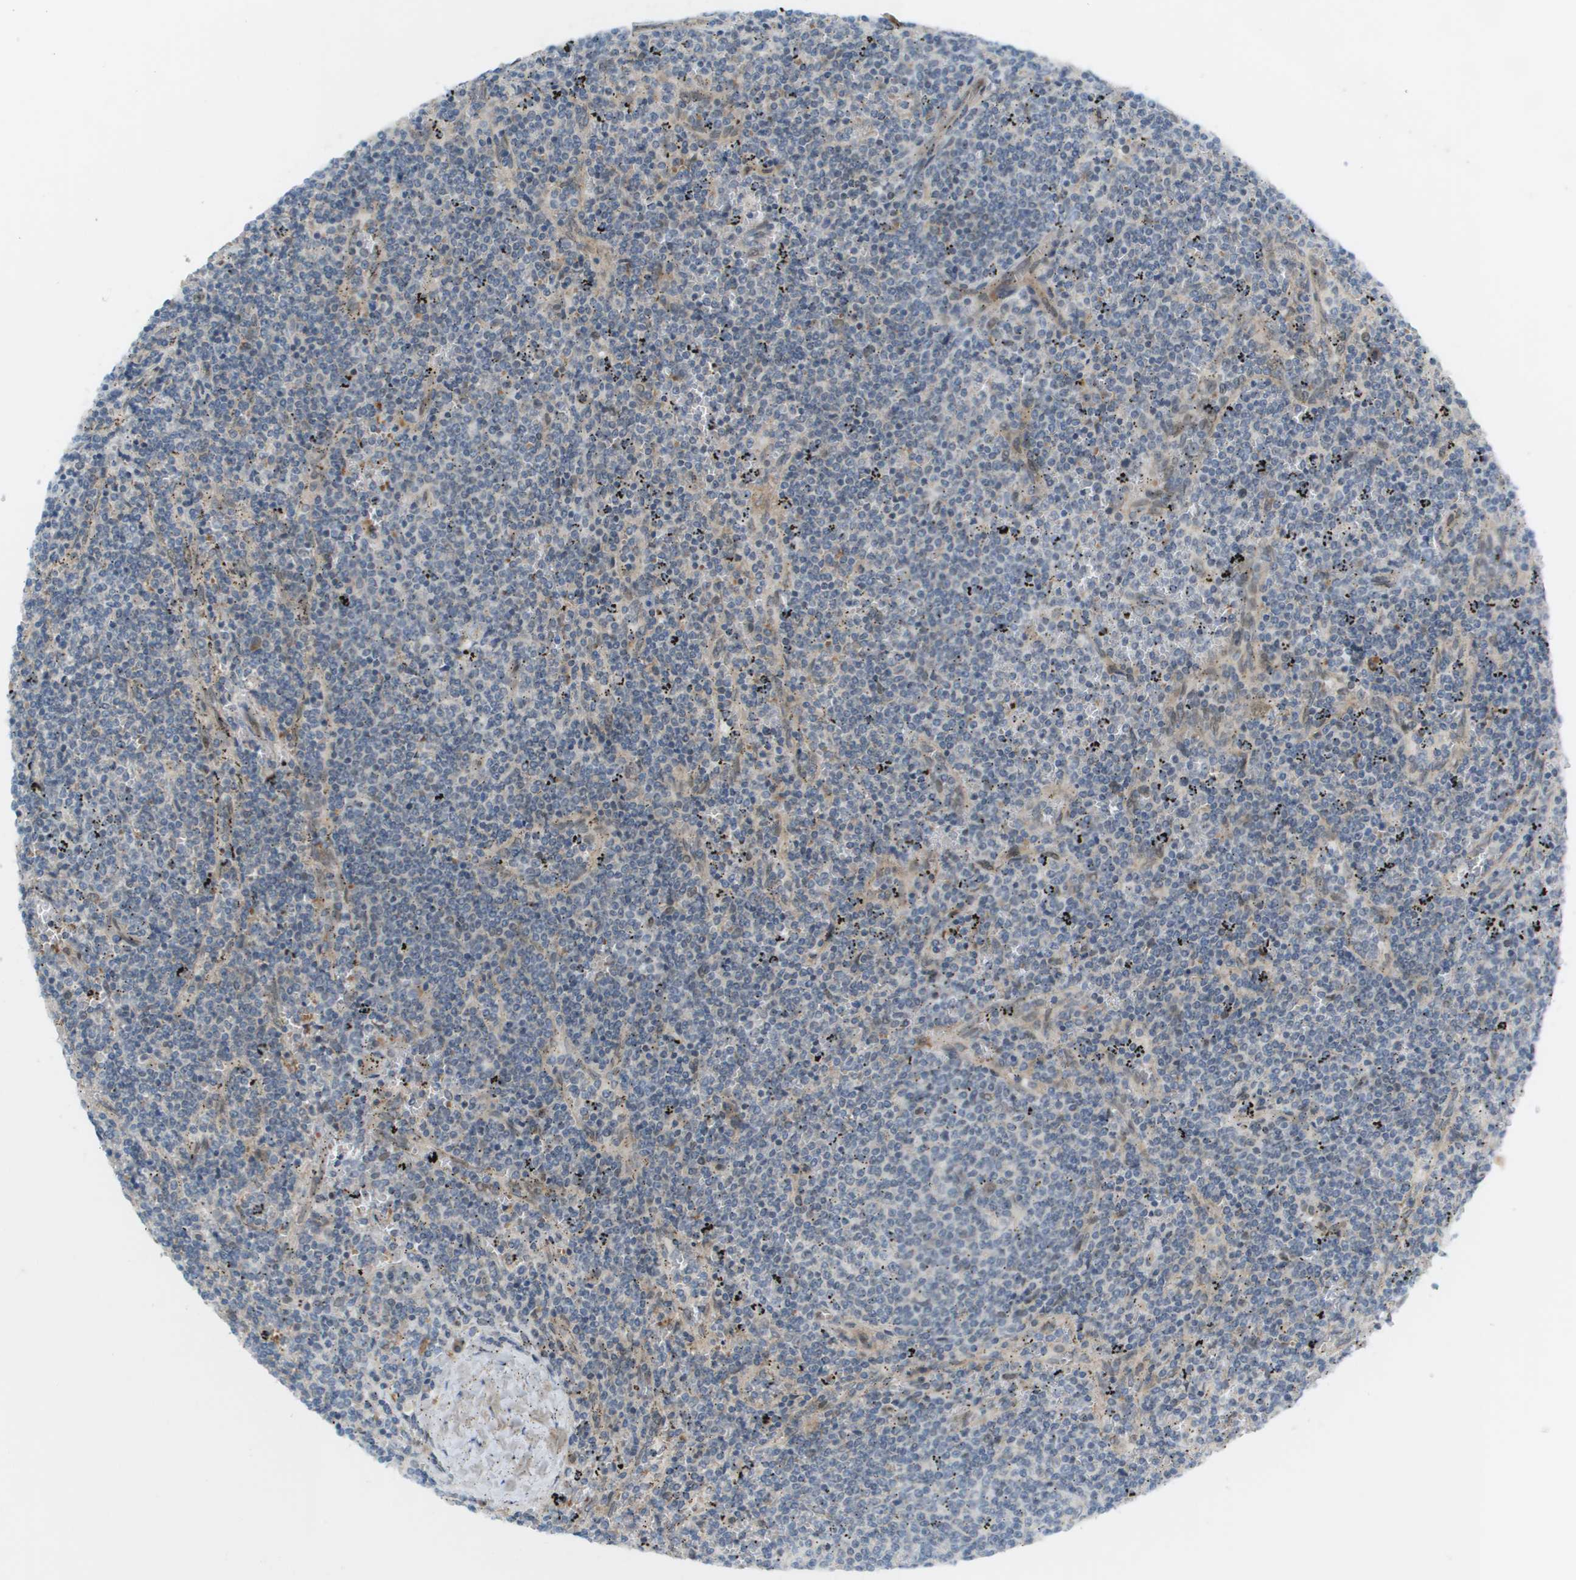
{"staining": {"intensity": "negative", "quantity": "none", "location": "none"}, "tissue": "lymphoma", "cell_type": "Tumor cells", "image_type": "cancer", "snomed": [{"axis": "morphology", "description": "Malignant lymphoma, non-Hodgkin's type, Low grade"}, {"axis": "topography", "description": "Spleen"}], "caption": "This is a micrograph of immunohistochemistry (IHC) staining of lymphoma, which shows no positivity in tumor cells. (DAB (3,3'-diaminobenzidine) IHC with hematoxylin counter stain).", "gene": "CACNB4", "patient": {"sex": "female", "age": 50}}